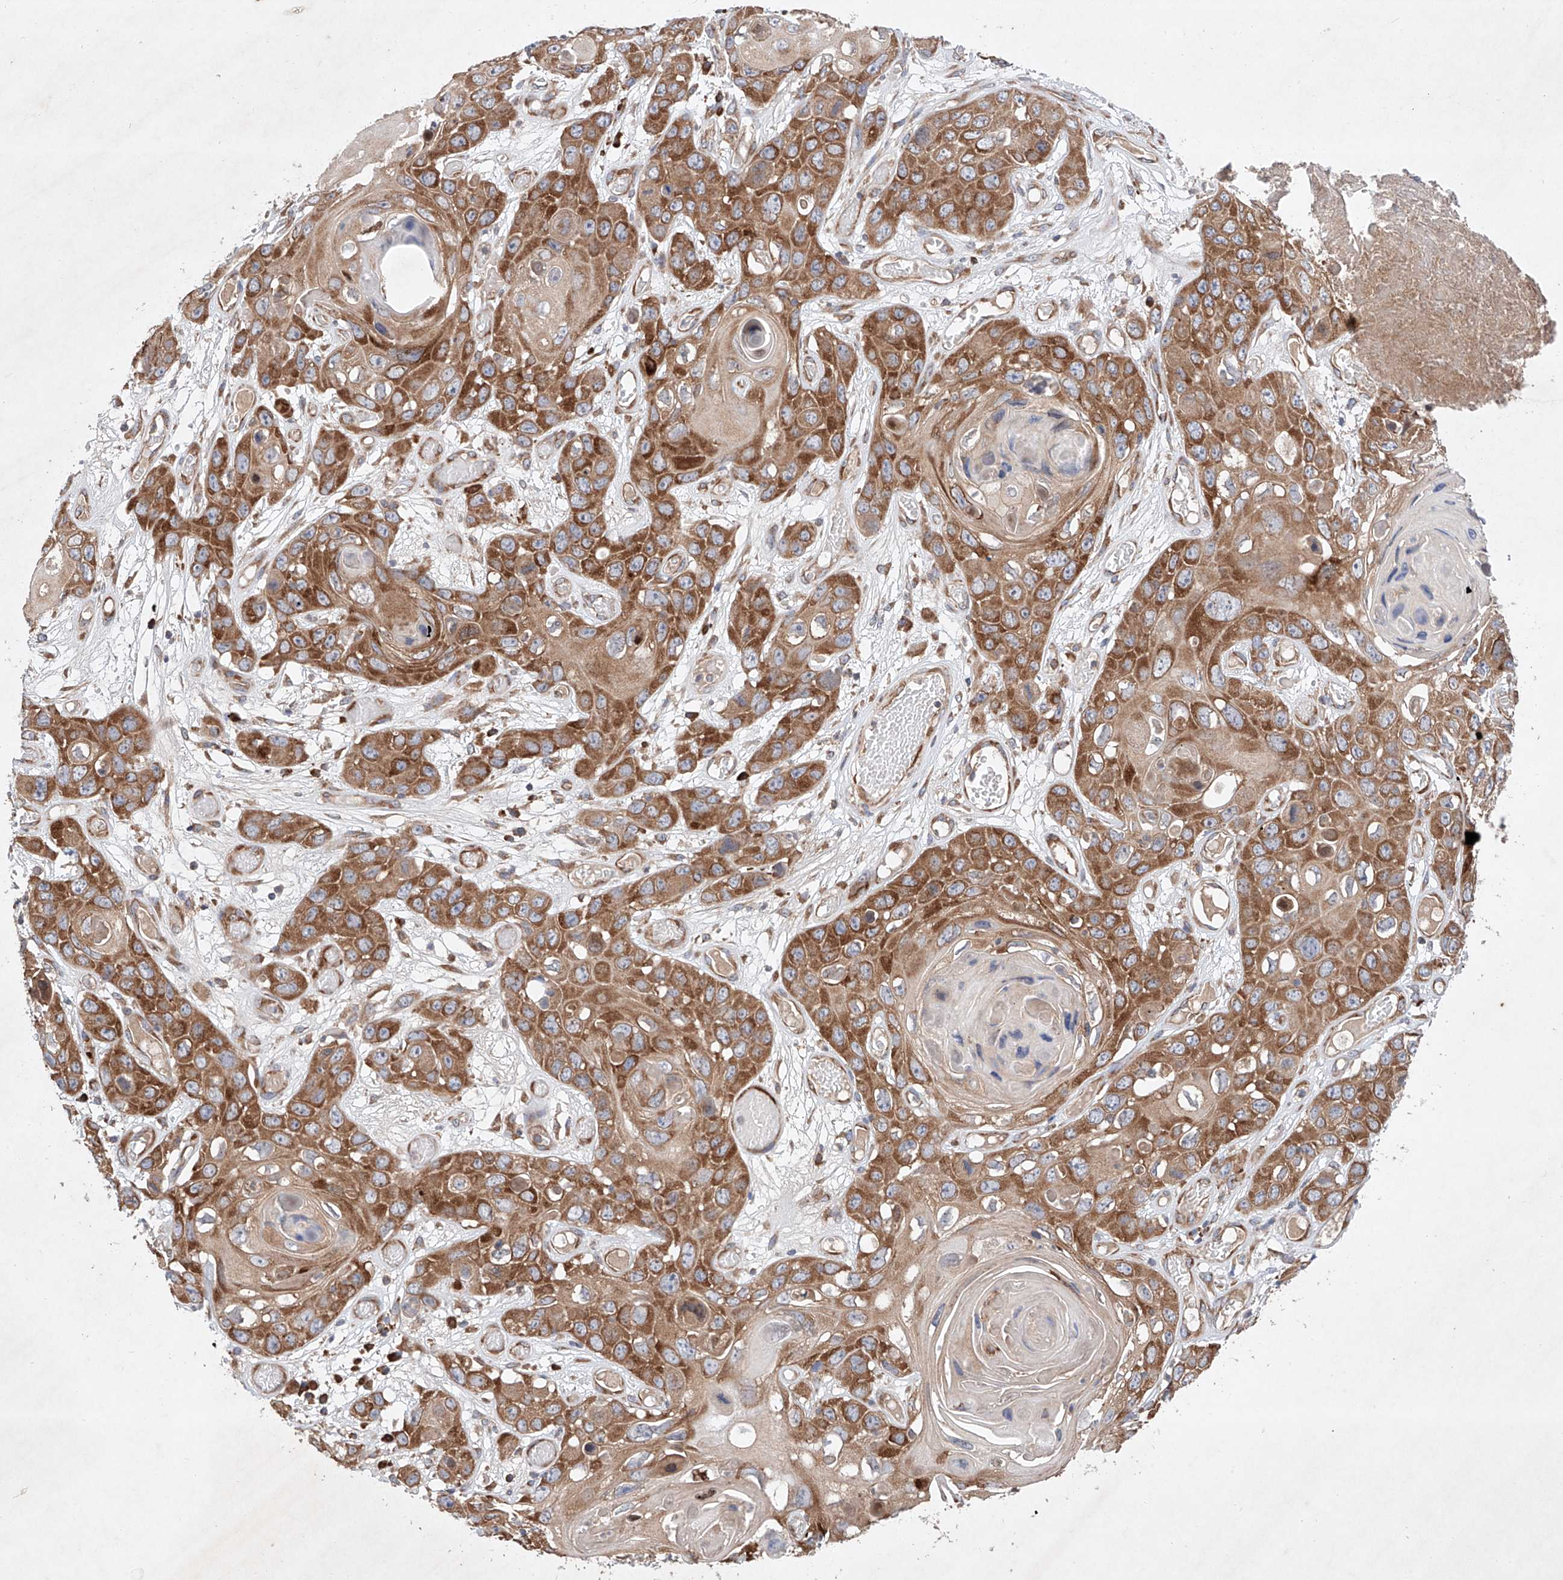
{"staining": {"intensity": "strong", "quantity": ">75%", "location": "cytoplasmic/membranous"}, "tissue": "skin cancer", "cell_type": "Tumor cells", "image_type": "cancer", "snomed": [{"axis": "morphology", "description": "Squamous cell carcinoma, NOS"}, {"axis": "topography", "description": "Skin"}], "caption": "High-magnification brightfield microscopy of squamous cell carcinoma (skin) stained with DAB (3,3'-diaminobenzidine) (brown) and counterstained with hematoxylin (blue). tumor cells exhibit strong cytoplasmic/membranous positivity is appreciated in approximately>75% of cells.", "gene": "FASTK", "patient": {"sex": "male", "age": 55}}